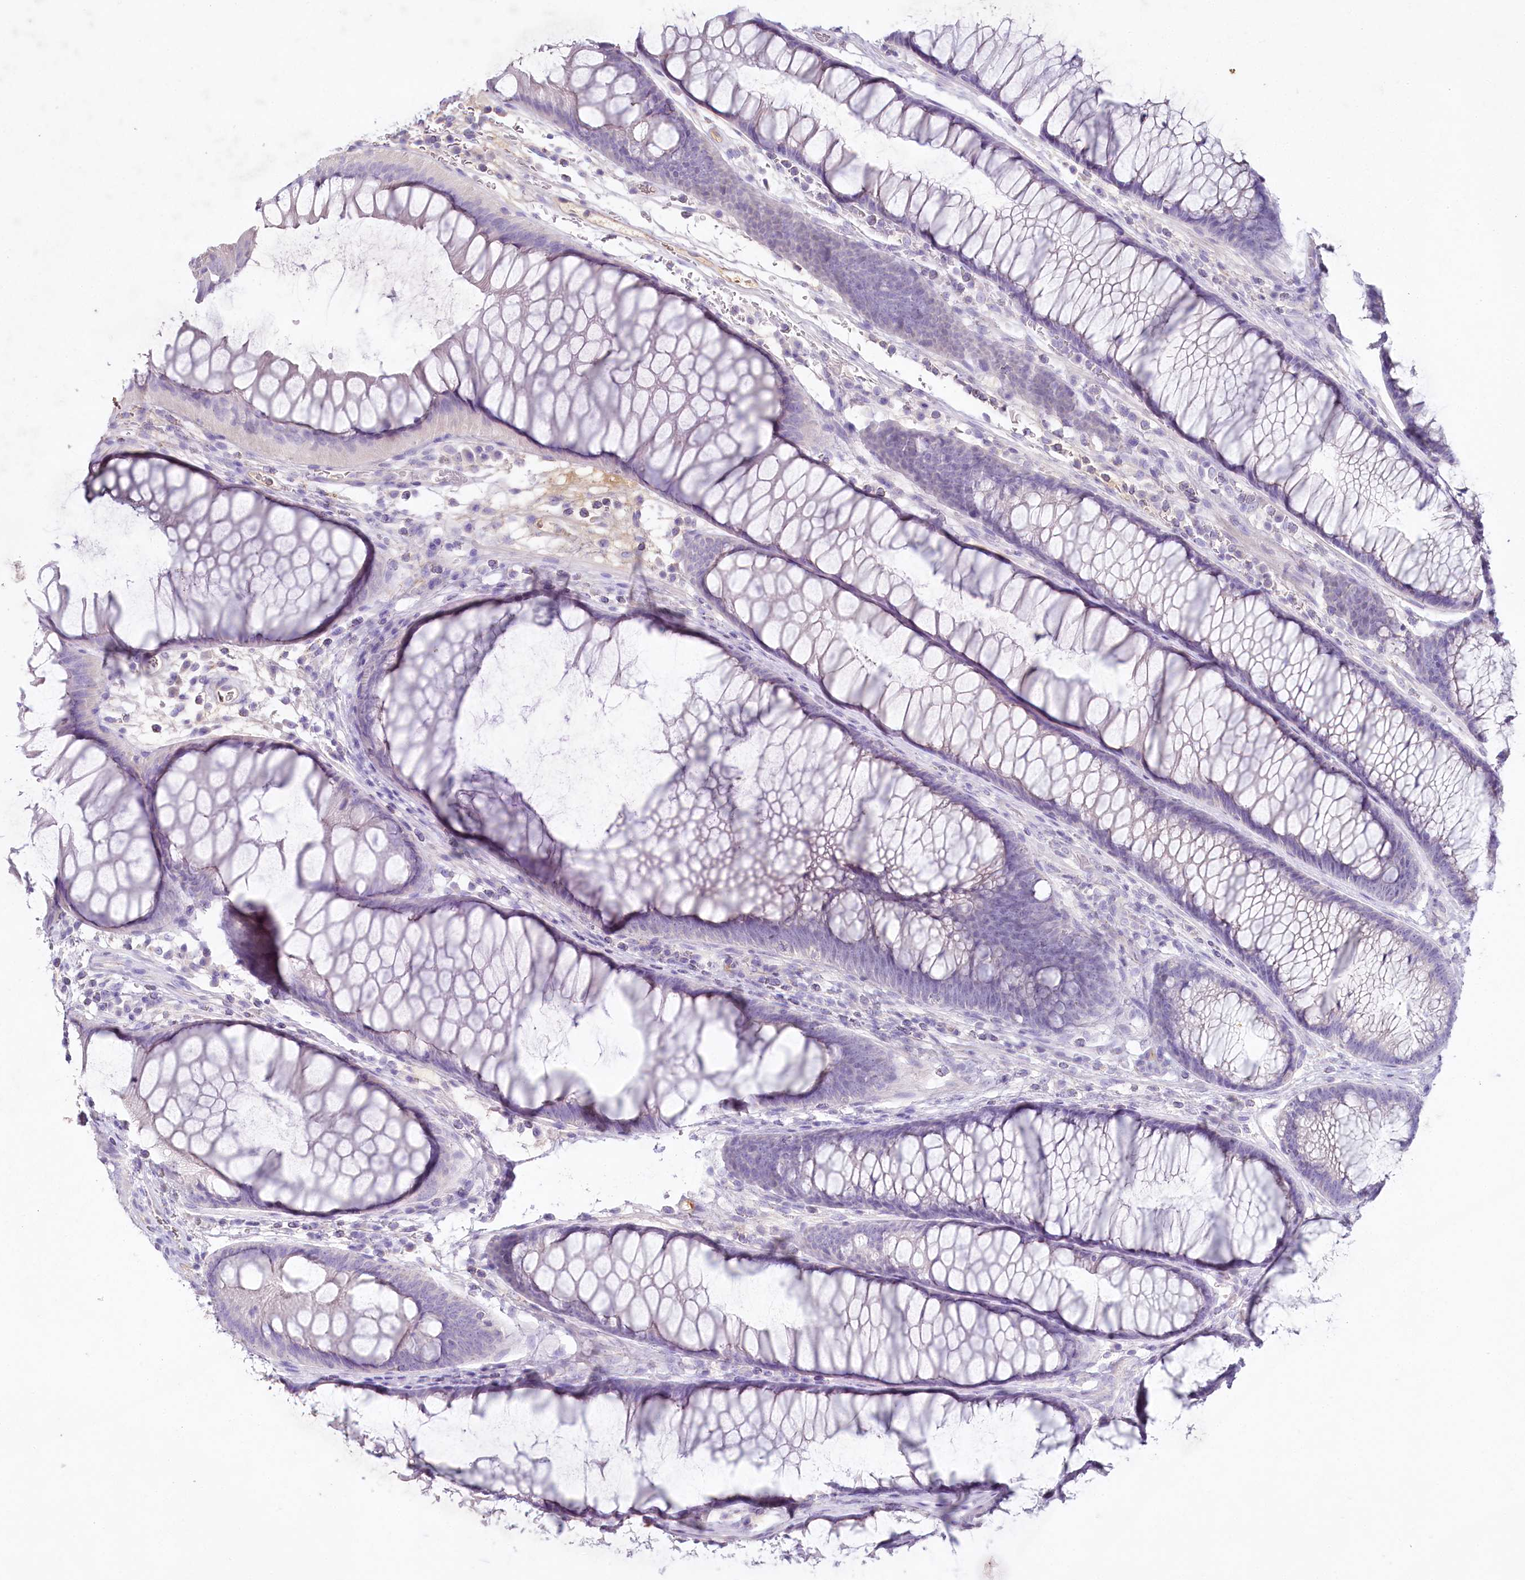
{"staining": {"intensity": "negative", "quantity": "none", "location": "none"}, "tissue": "colon", "cell_type": "Endothelial cells", "image_type": "normal", "snomed": [{"axis": "morphology", "description": "Normal tissue, NOS"}, {"axis": "topography", "description": "Colon"}], "caption": "Endothelial cells are negative for brown protein staining in unremarkable colon. Brightfield microscopy of immunohistochemistry (IHC) stained with DAB (3,3'-diaminobenzidine) (brown) and hematoxylin (blue), captured at high magnification.", "gene": "HPD", "patient": {"sex": "female", "age": 82}}